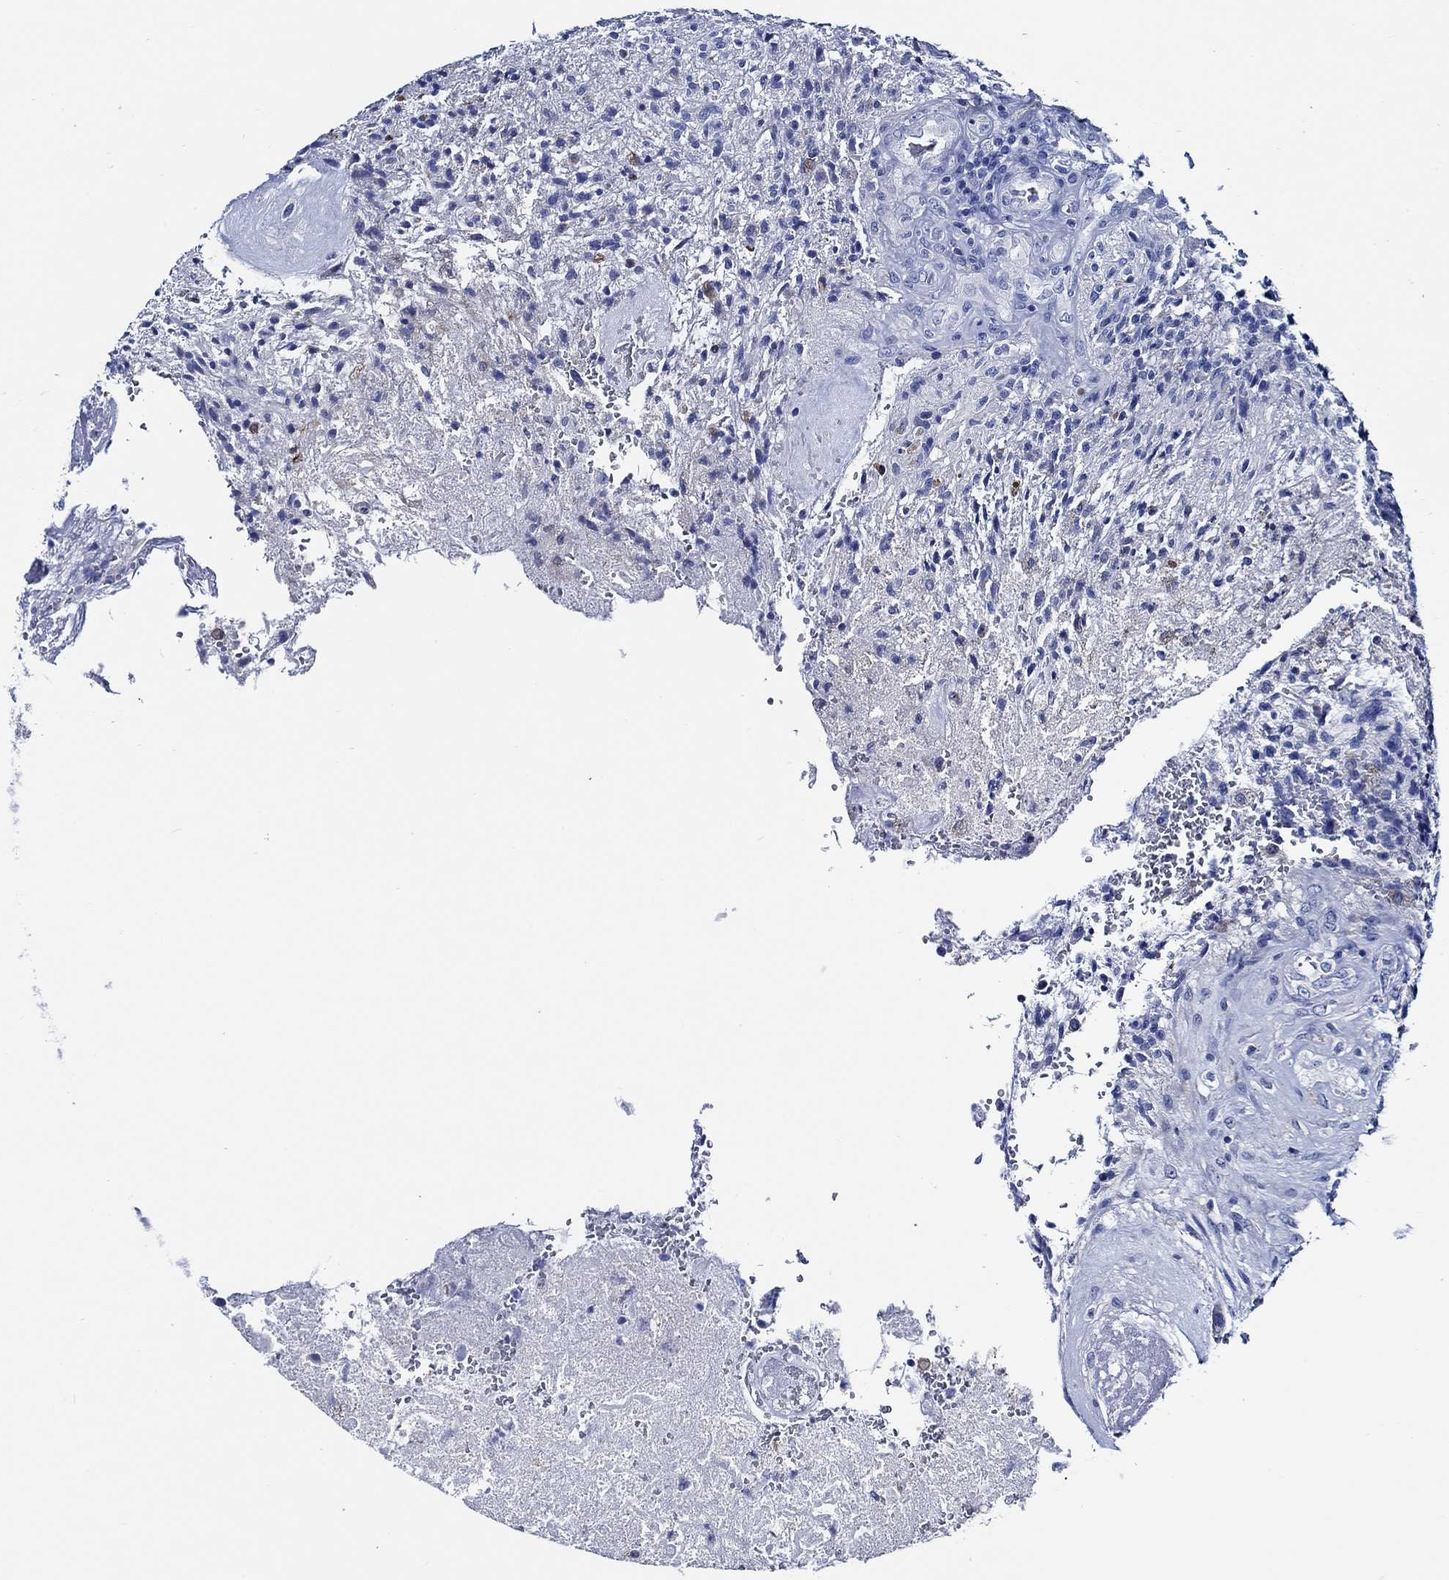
{"staining": {"intensity": "negative", "quantity": "none", "location": "none"}, "tissue": "glioma", "cell_type": "Tumor cells", "image_type": "cancer", "snomed": [{"axis": "morphology", "description": "Glioma, malignant, High grade"}, {"axis": "topography", "description": "Brain"}], "caption": "Immunohistochemistry histopathology image of neoplastic tissue: glioma stained with DAB shows no significant protein positivity in tumor cells.", "gene": "WDR62", "patient": {"sex": "male", "age": 56}}